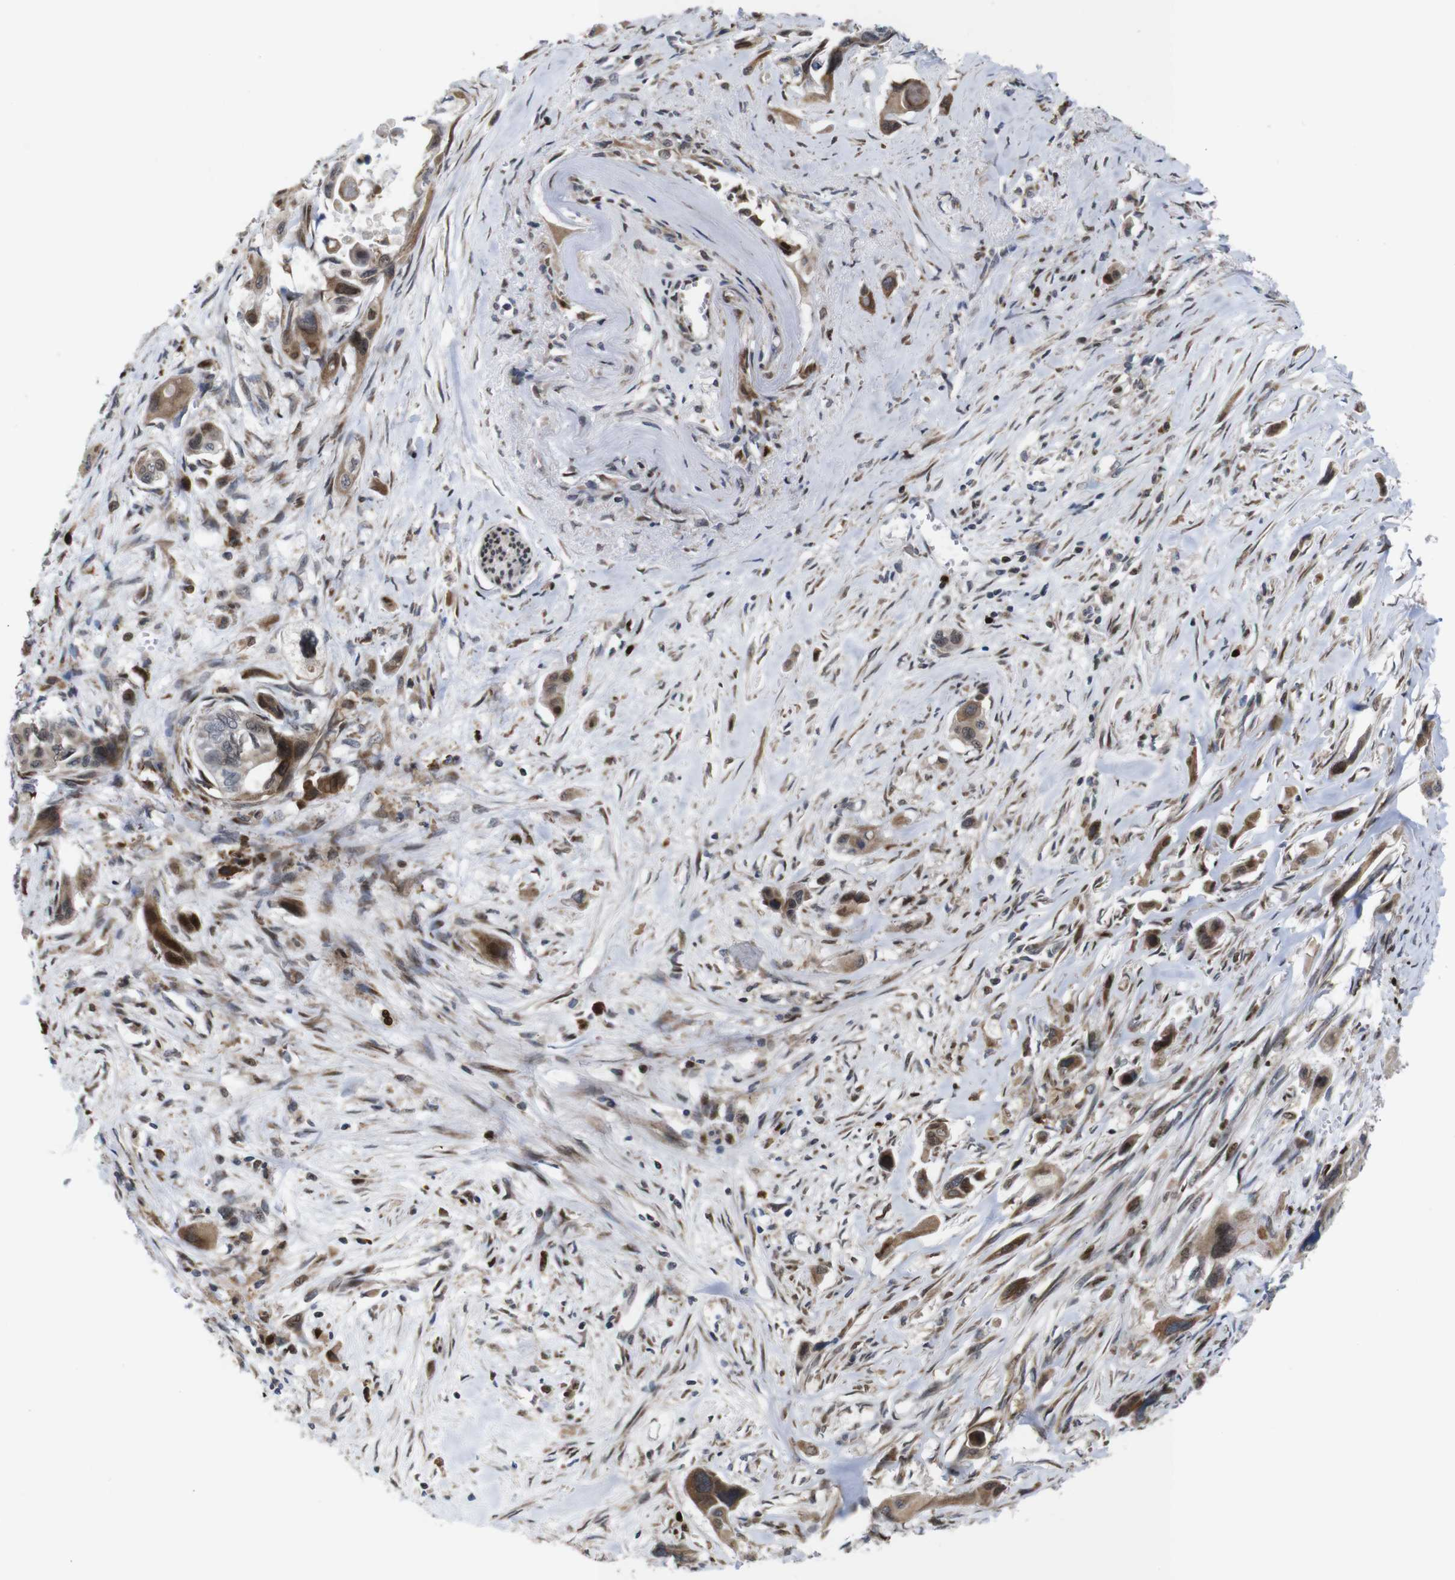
{"staining": {"intensity": "moderate", "quantity": ">75%", "location": "cytoplasmic/membranous,nuclear"}, "tissue": "pancreatic cancer", "cell_type": "Tumor cells", "image_type": "cancer", "snomed": [{"axis": "morphology", "description": "Adenocarcinoma, NOS"}, {"axis": "topography", "description": "Pancreas"}], "caption": "Tumor cells show medium levels of moderate cytoplasmic/membranous and nuclear staining in approximately >75% of cells in human pancreatic cancer.", "gene": "PTPN1", "patient": {"sex": "male", "age": 73}}